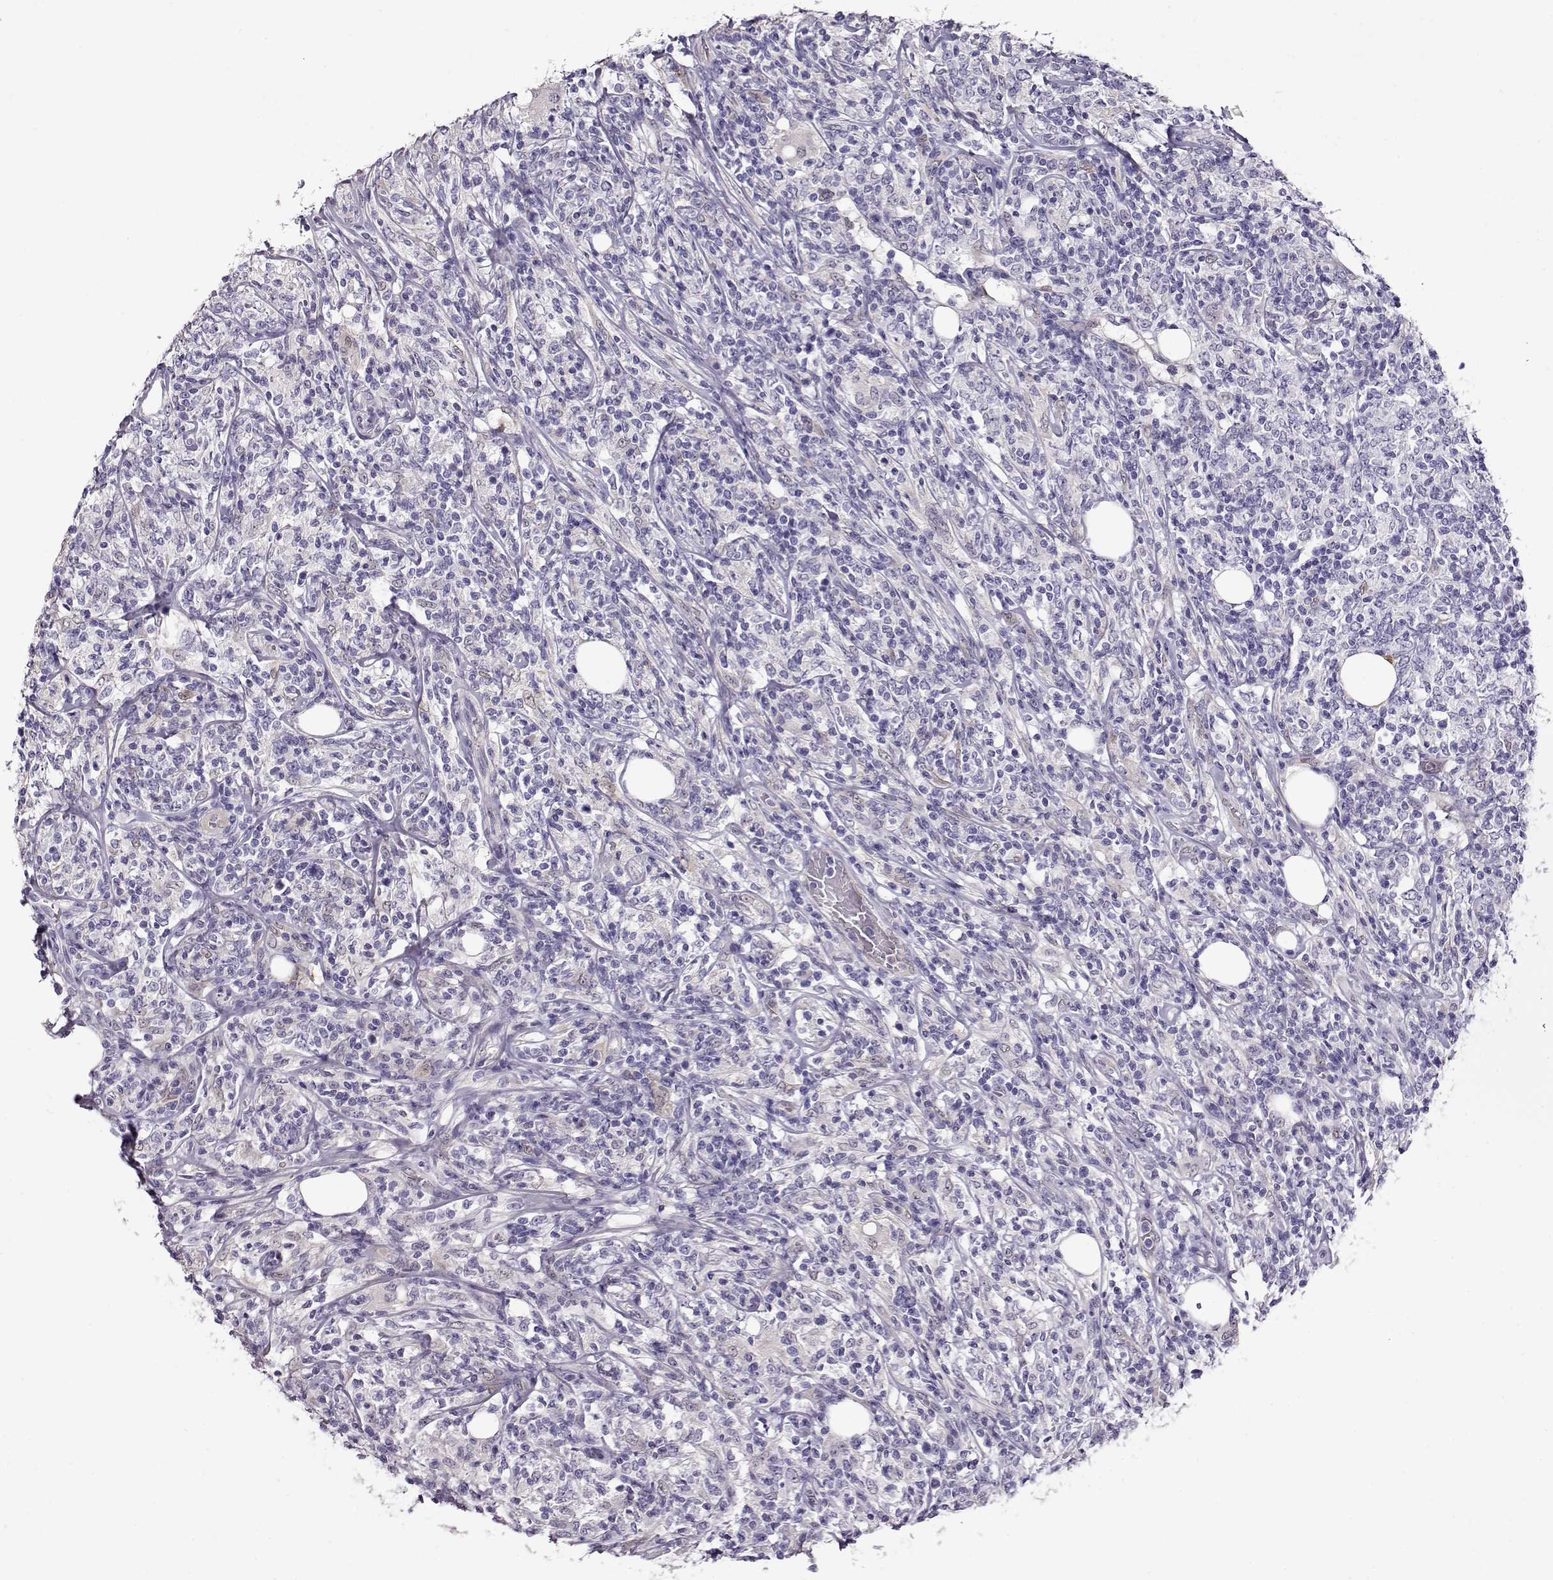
{"staining": {"intensity": "negative", "quantity": "none", "location": "none"}, "tissue": "lymphoma", "cell_type": "Tumor cells", "image_type": "cancer", "snomed": [{"axis": "morphology", "description": "Malignant lymphoma, non-Hodgkin's type, High grade"}, {"axis": "topography", "description": "Lymph node"}], "caption": "IHC photomicrograph of high-grade malignant lymphoma, non-Hodgkin's type stained for a protein (brown), which exhibits no staining in tumor cells.", "gene": "CCR8", "patient": {"sex": "female", "age": 84}}